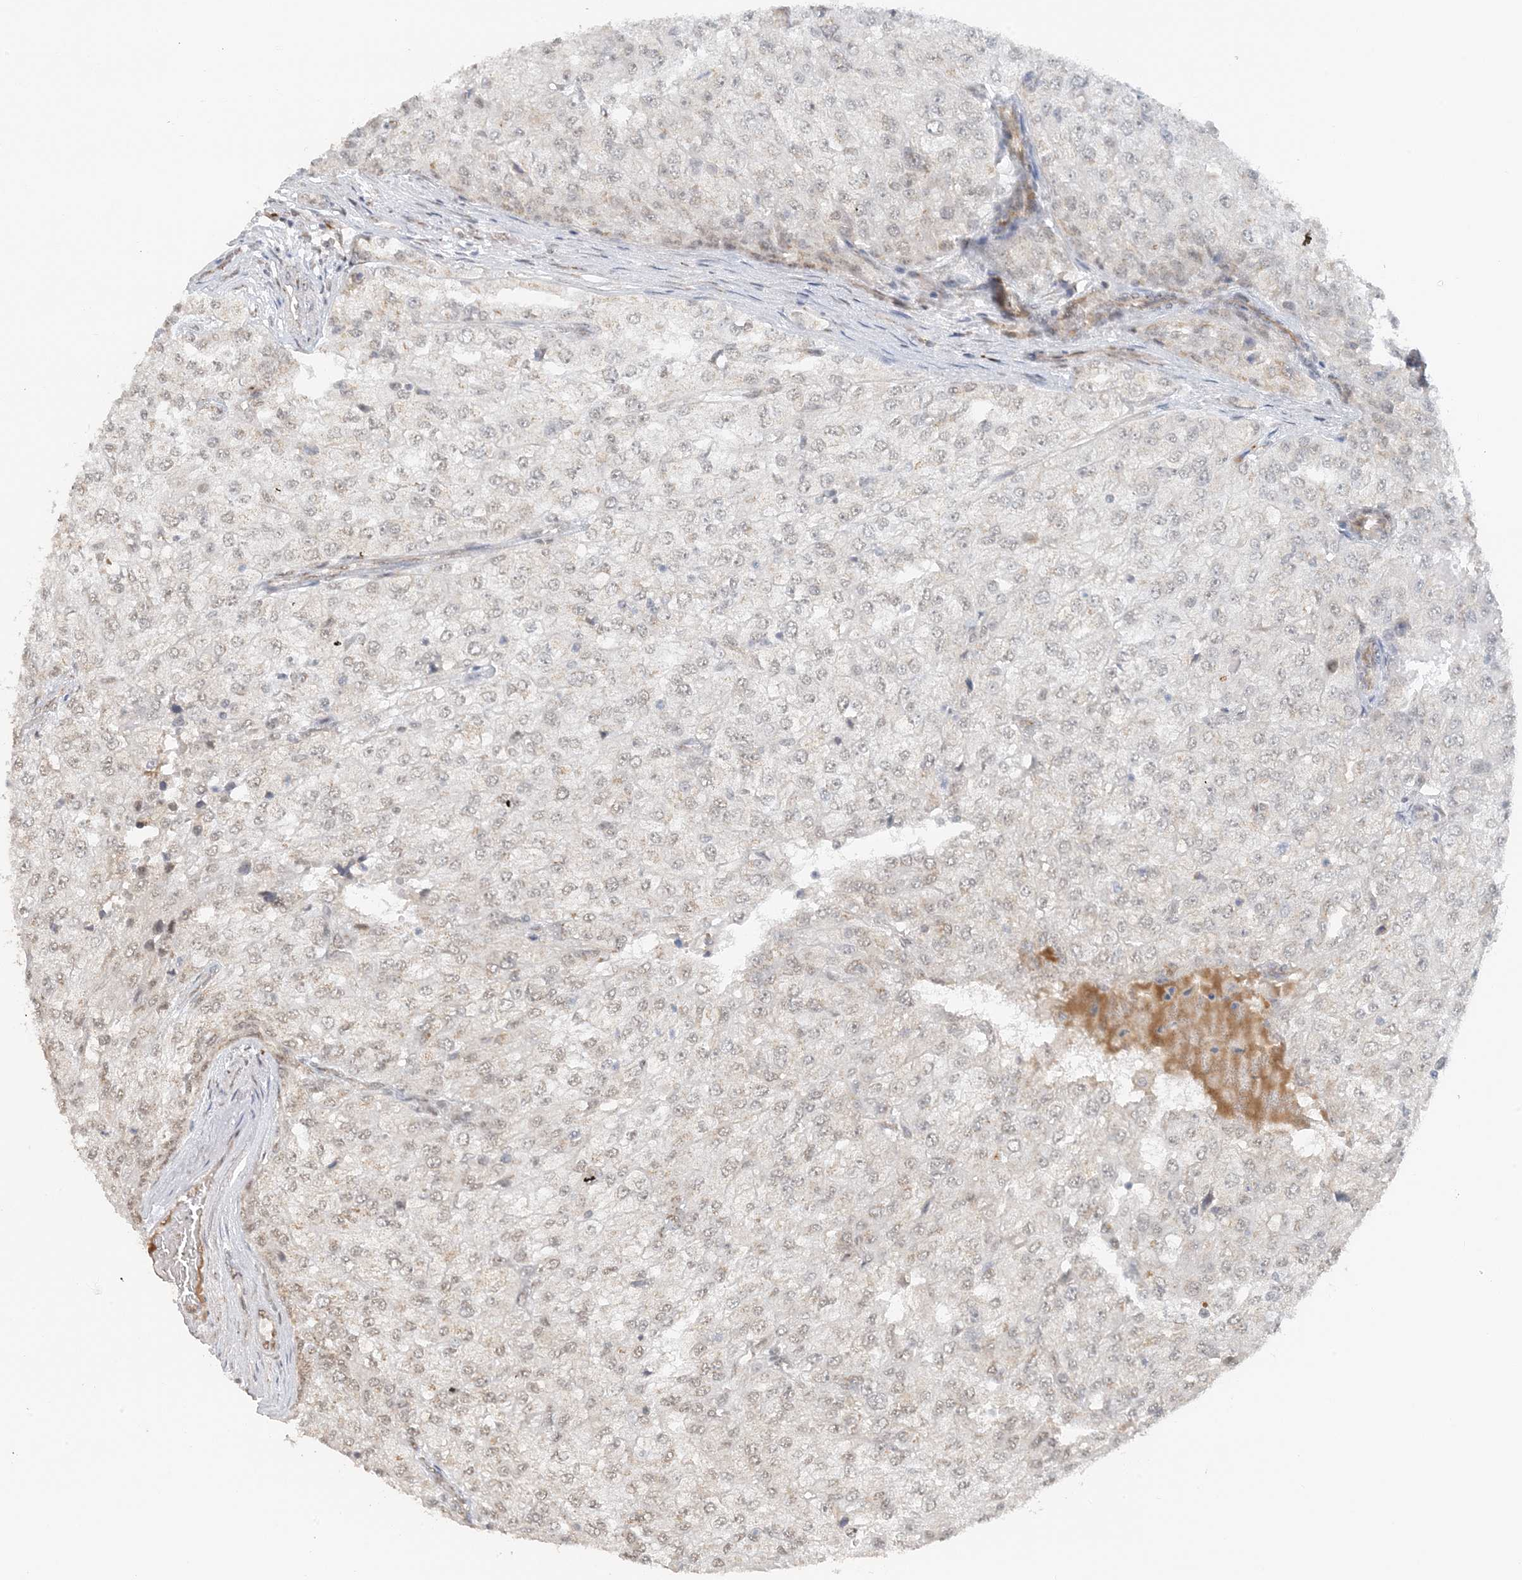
{"staining": {"intensity": "weak", "quantity": "<25%", "location": "nuclear"}, "tissue": "renal cancer", "cell_type": "Tumor cells", "image_type": "cancer", "snomed": [{"axis": "morphology", "description": "Adenocarcinoma, NOS"}, {"axis": "topography", "description": "Kidney"}], "caption": "Protein analysis of renal cancer shows no significant positivity in tumor cells.", "gene": "ZCCHC4", "patient": {"sex": "female", "age": 54}}